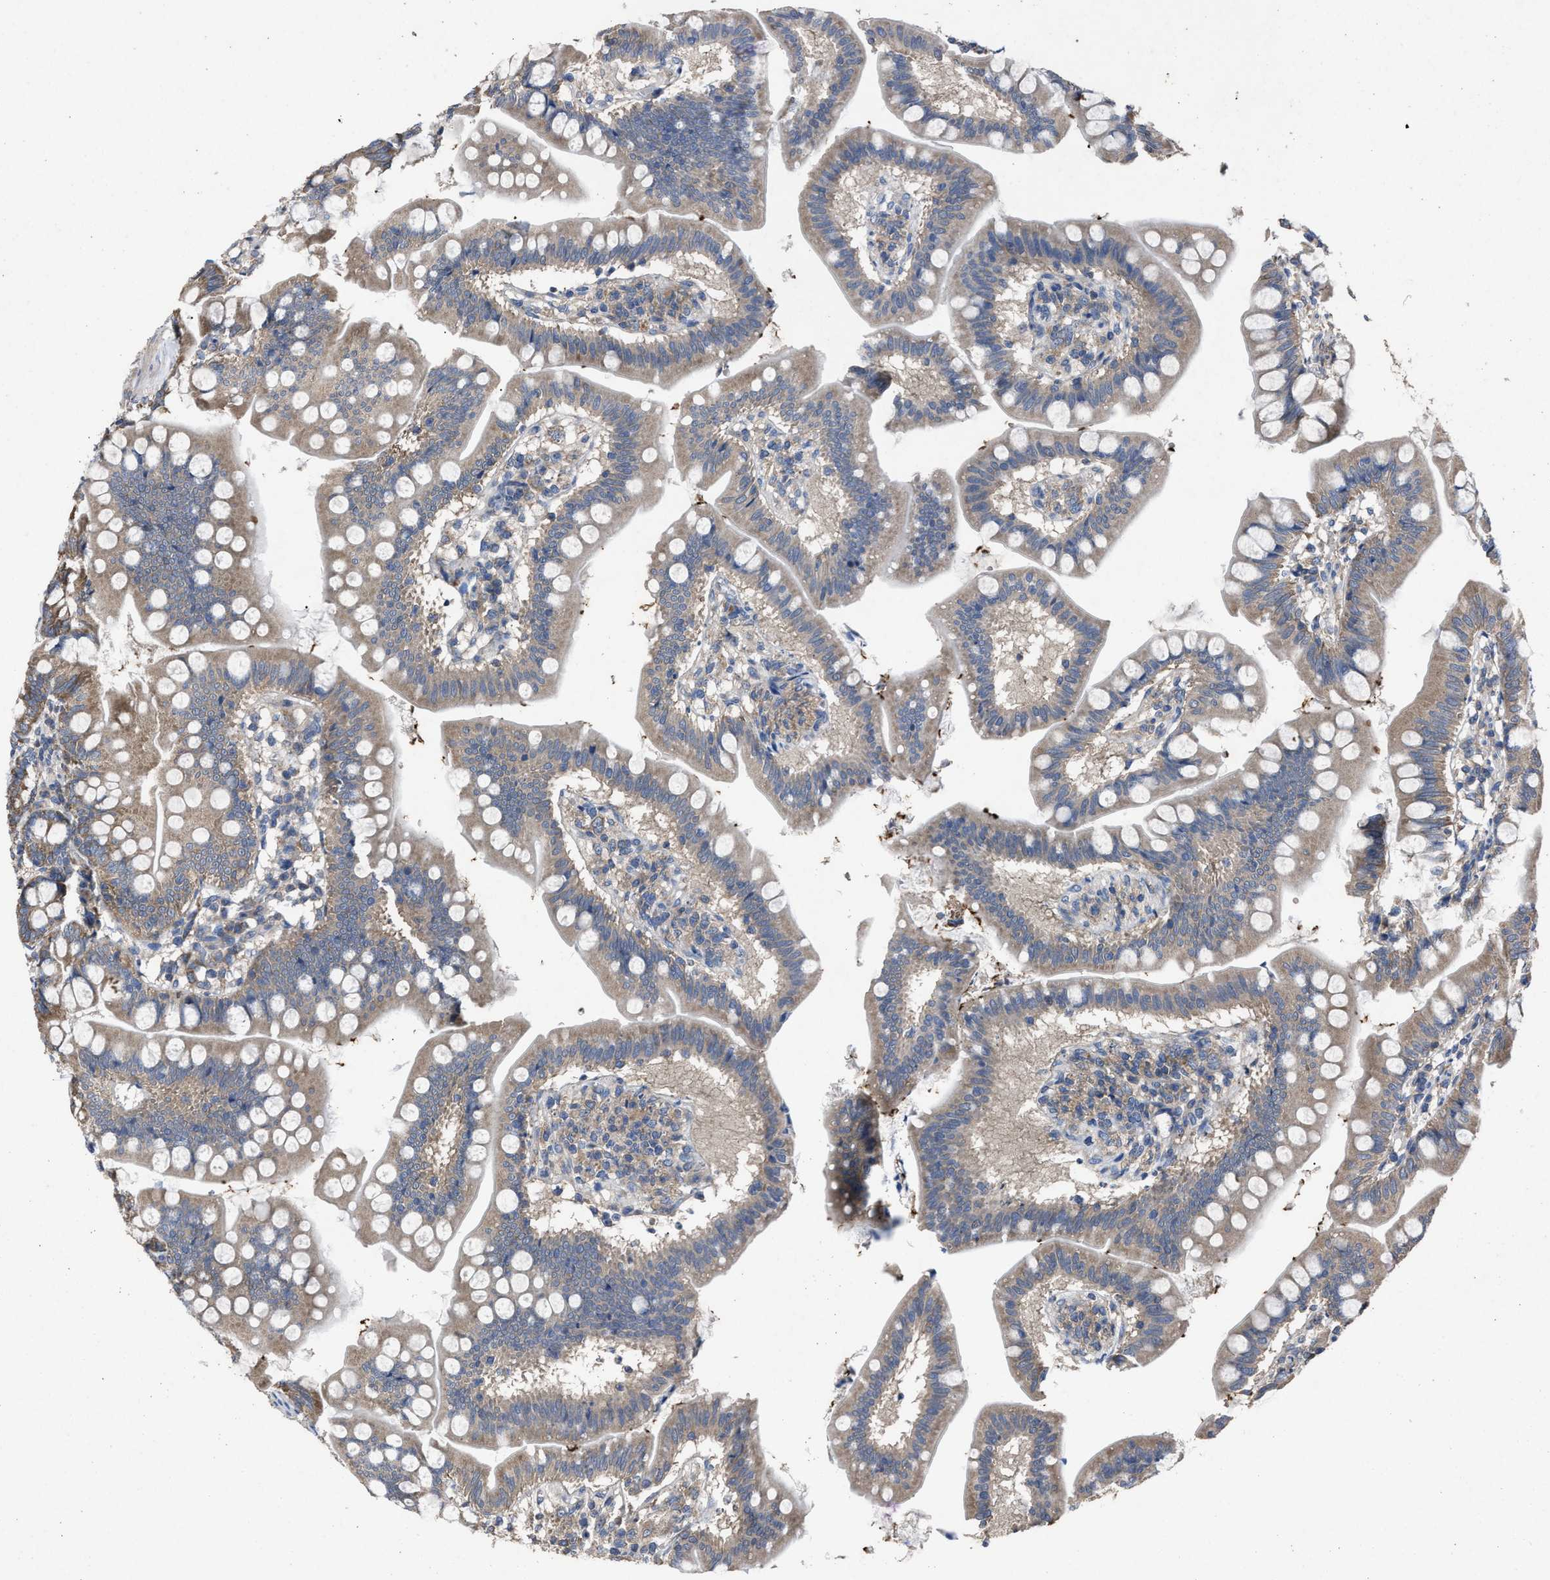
{"staining": {"intensity": "moderate", "quantity": "25%-75%", "location": "cytoplasmic/membranous"}, "tissue": "small intestine", "cell_type": "Glandular cells", "image_type": "normal", "snomed": [{"axis": "morphology", "description": "Normal tissue, NOS"}, {"axis": "topography", "description": "Small intestine"}], "caption": "Immunohistochemical staining of unremarkable small intestine reveals moderate cytoplasmic/membranous protein staining in about 25%-75% of glandular cells.", "gene": "UPF1", "patient": {"sex": "male", "age": 7}}